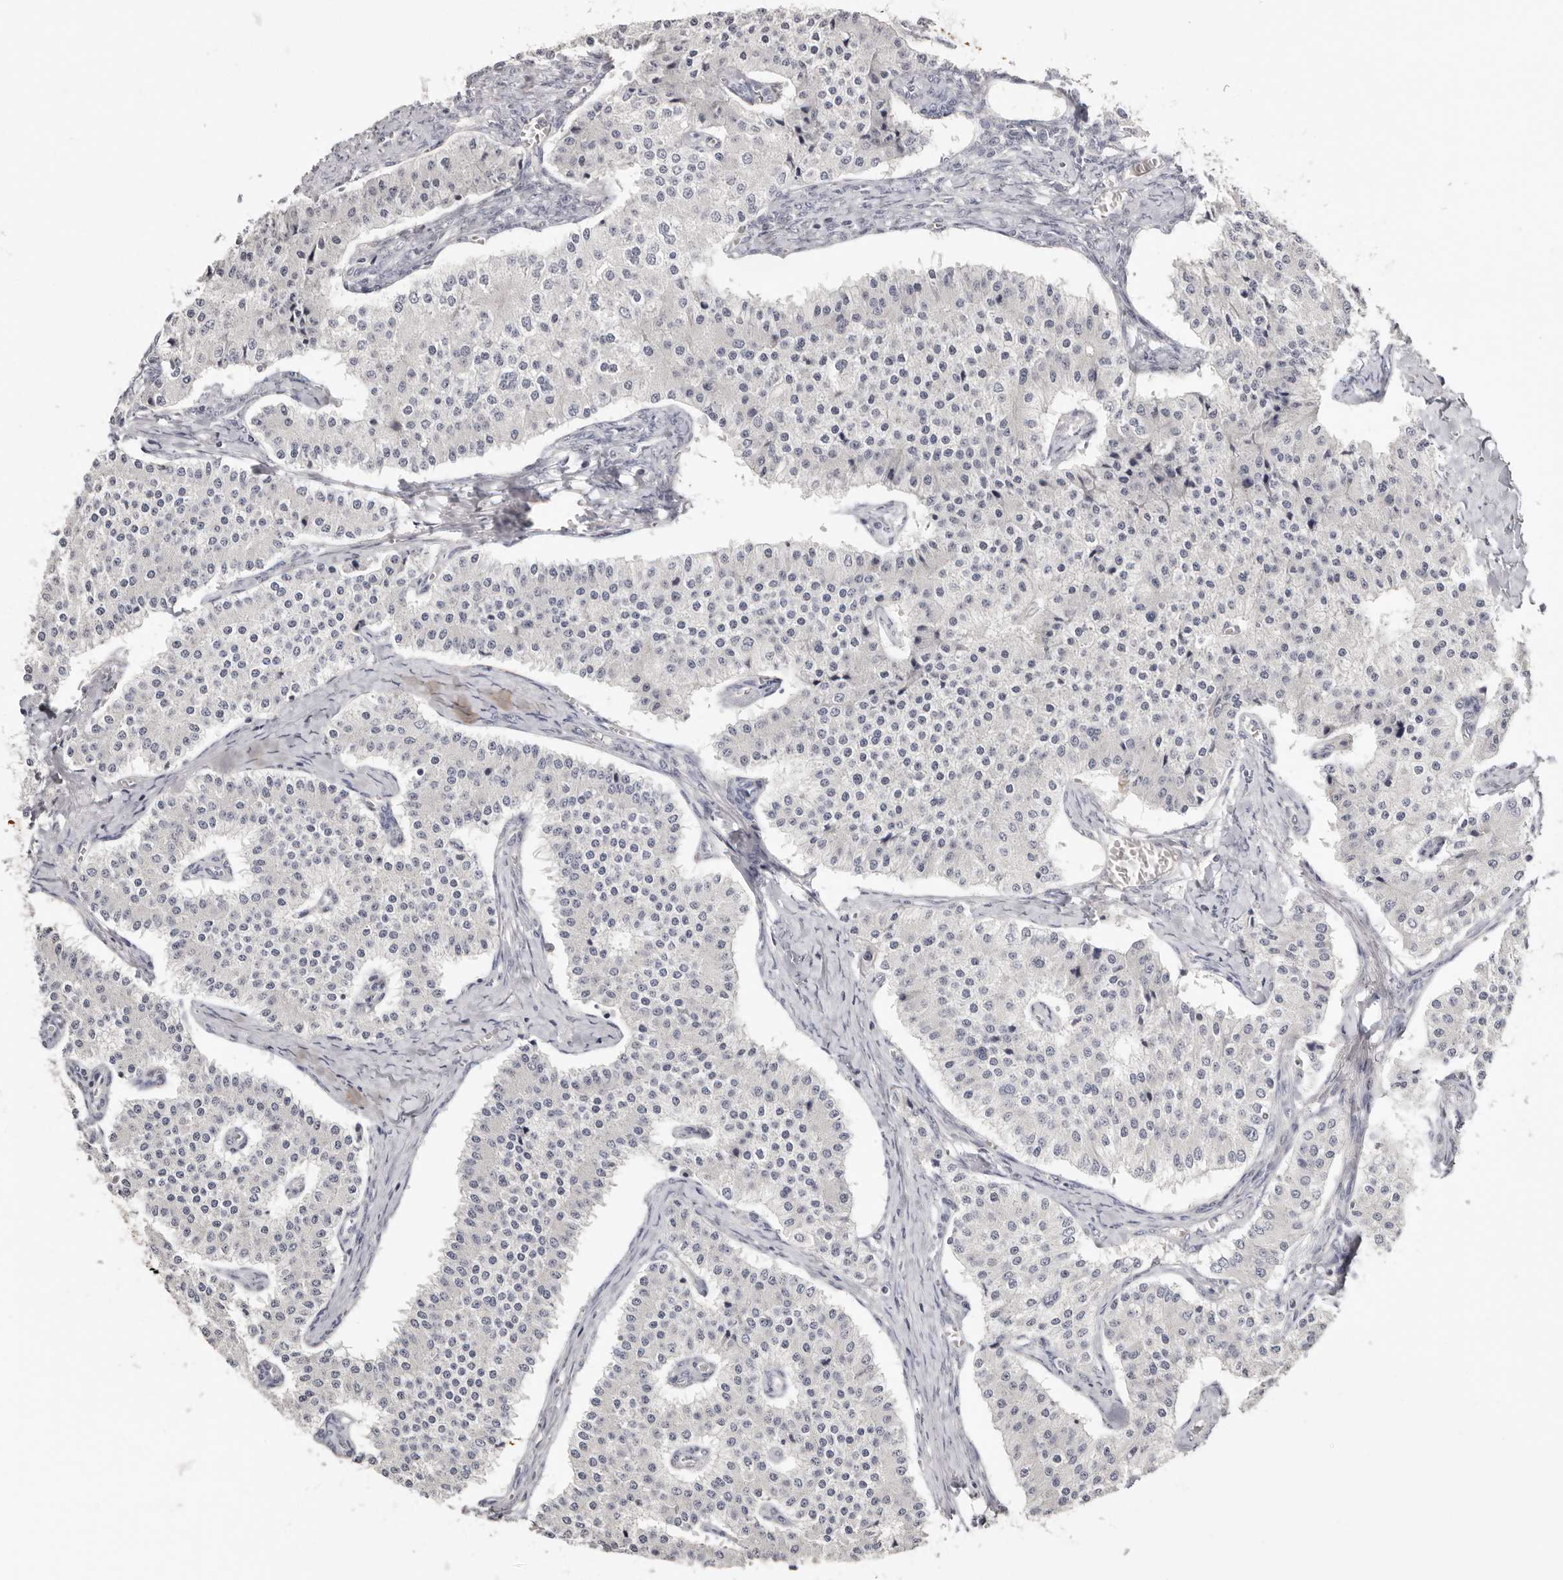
{"staining": {"intensity": "negative", "quantity": "none", "location": "none"}, "tissue": "carcinoid", "cell_type": "Tumor cells", "image_type": "cancer", "snomed": [{"axis": "morphology", "description": "Carcinoid, malignant, NOS"}, {"axis": "topography", "description": "Colon"}], "caption": "Tumor cells show no significant protein expression in carcinoid.", "gene": "S100A14", "patient": {"sex": "female", "age": 52}}